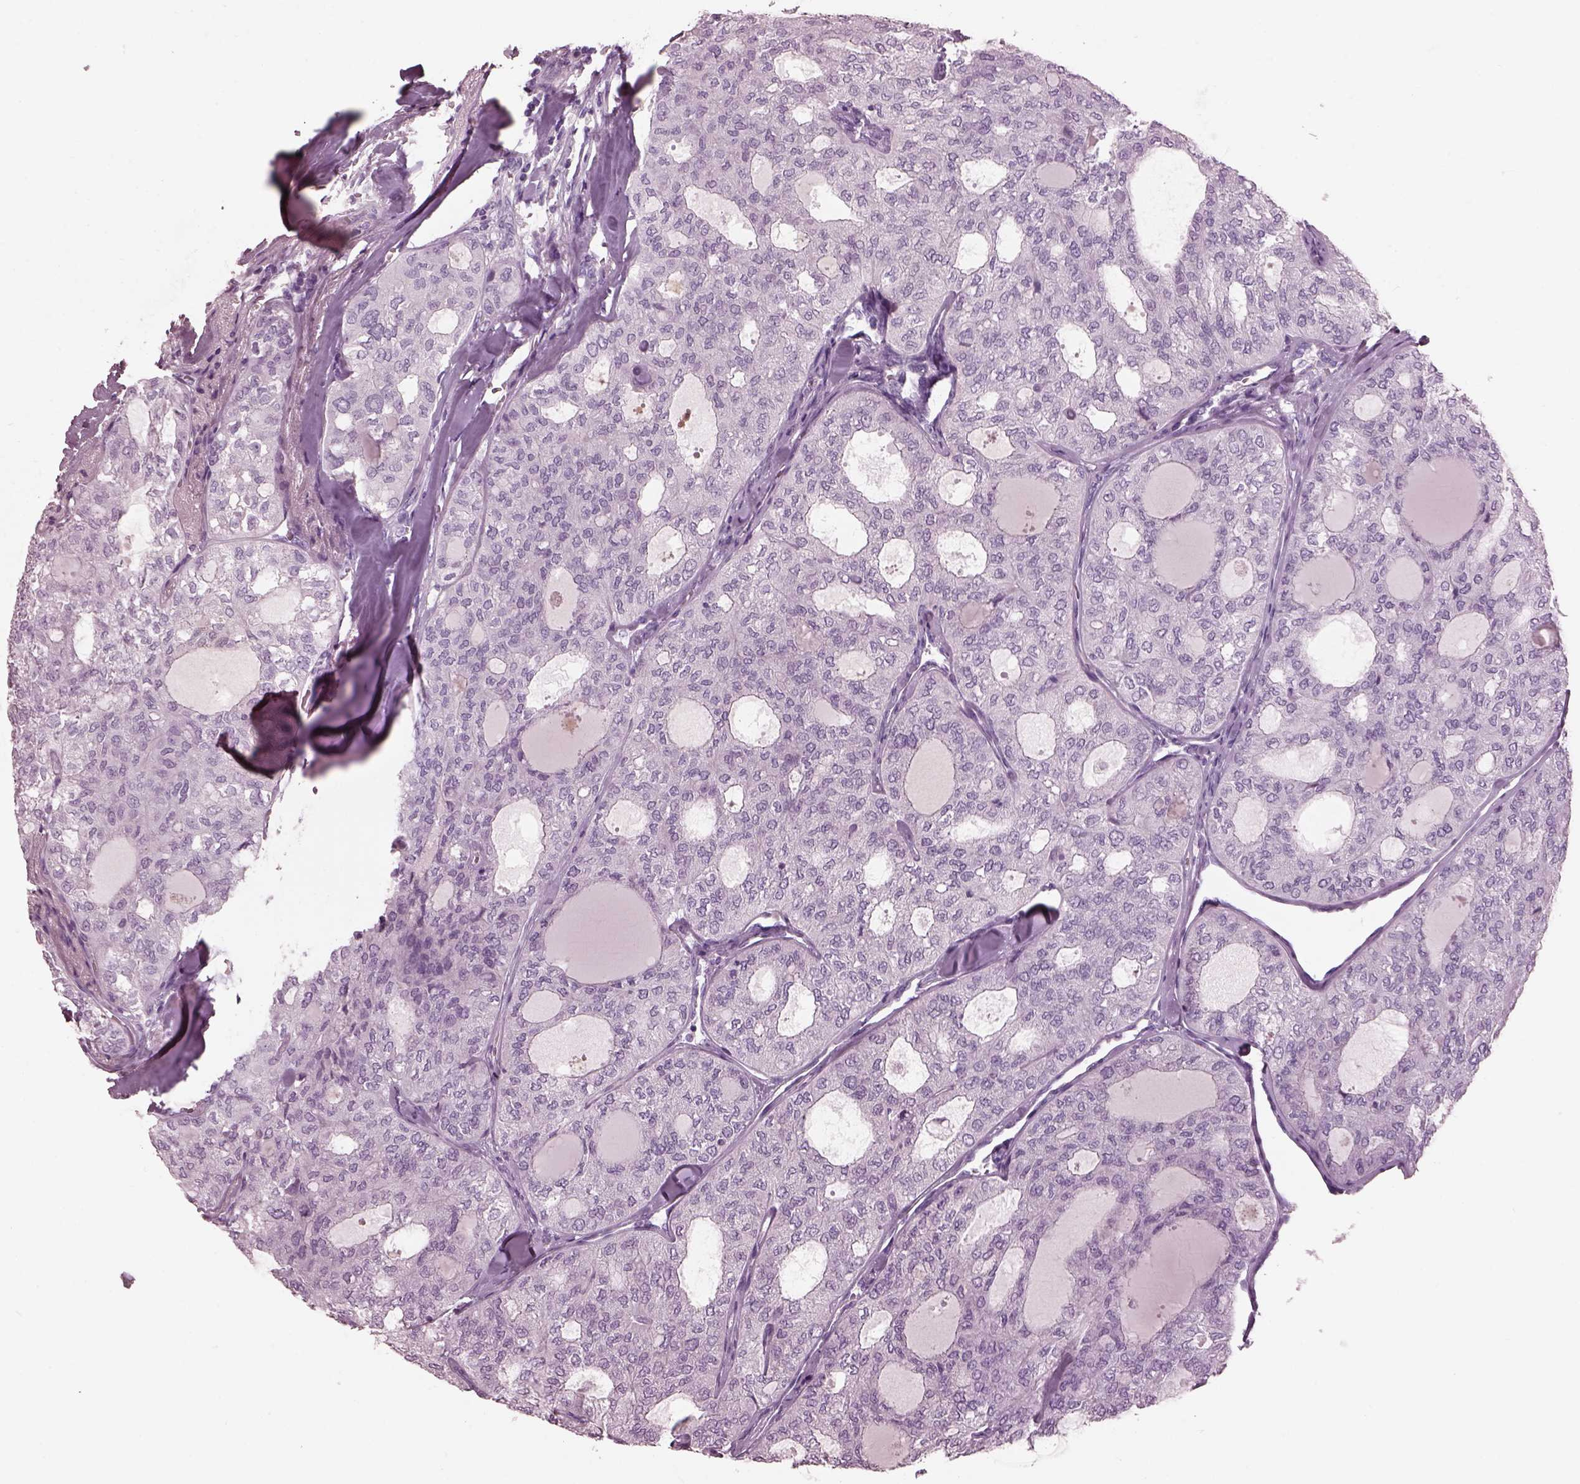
{"staining": {"intensity": "negative", "quantity": "none", "location": "none"}, "tissue": "thyroid cancer", "cell_type": "Tumor cells", "image_type": "cancer", "snomed": [{"axis": "morphology", "description": "Follicular adenoma carcinoma, NOS"}, {"axis": "topography", "description": "Thyroid gland"}], "caption": "This is a micrograph of immunohistochemistry (IHC) staining of thyroid cancer (follicular adenoma carcinoma), which shows no positivity in tumor cells.", "gene": "PACRG", "patient": {"sex": "male", "age": 75}}